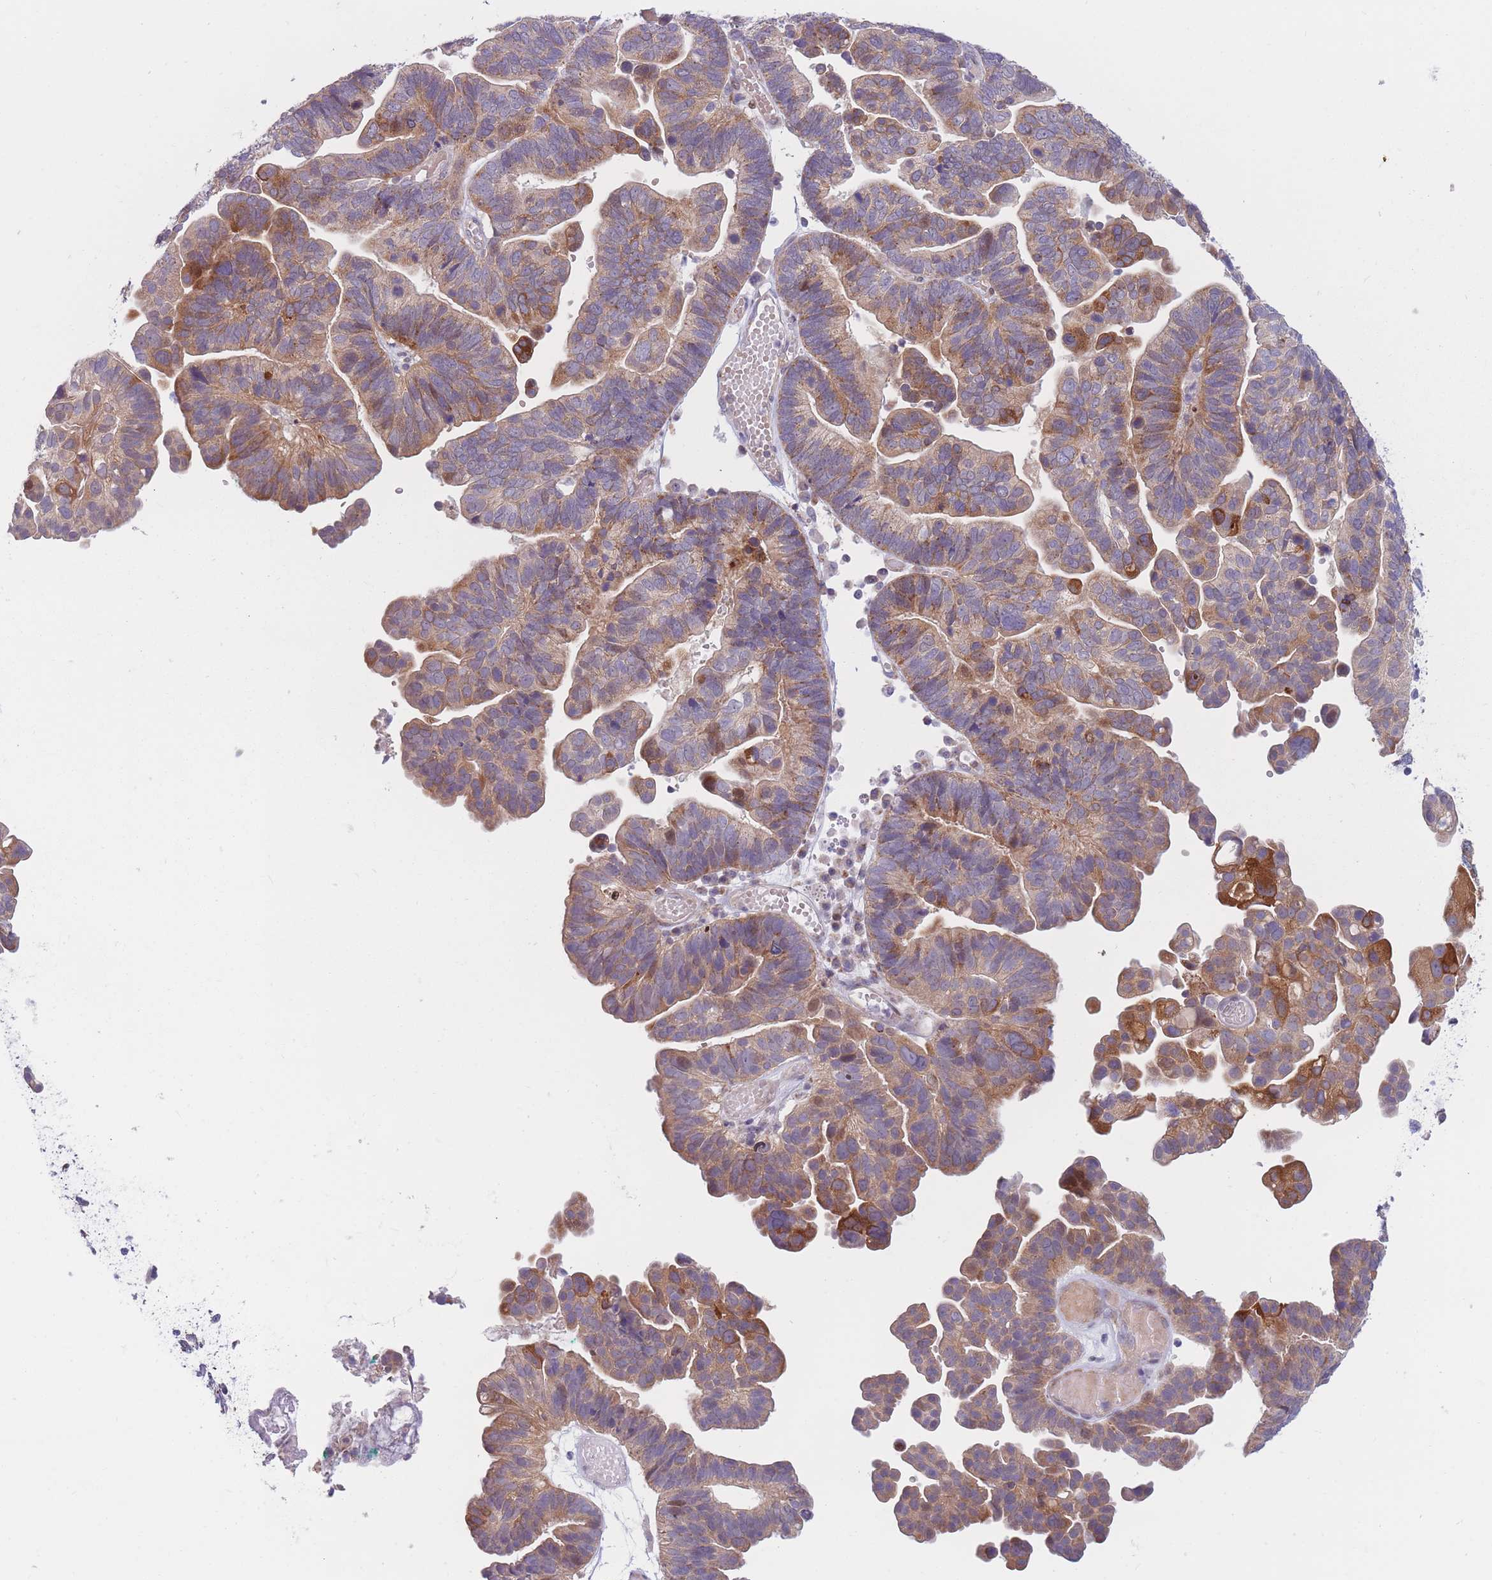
{"staining": {"intensity": "moderate", "quantity": ">75%", "location": "cytoplasmic/membranous"}, "tissue": "ovarian cancer", "cell_type": "Tumor cells", "image_type": "cancer", "snomed": [{"axis": "morphology", "description": "Cystadenocarcinoma, serous, NOS"}, {"axis": "topography", "description": "Ovary"}], "caption": "Immunohistochemistry (IHC) photomicrograph of ovarian cancer (serous cystadenocarcinoma) stained for a protein (brown), which reveals medium levels of moderate cytoplasmic/membranous expression in approximately >75% of tumor cells.", "gene": "PDE4A", "patient": {"sex": "female", "age": 56}}